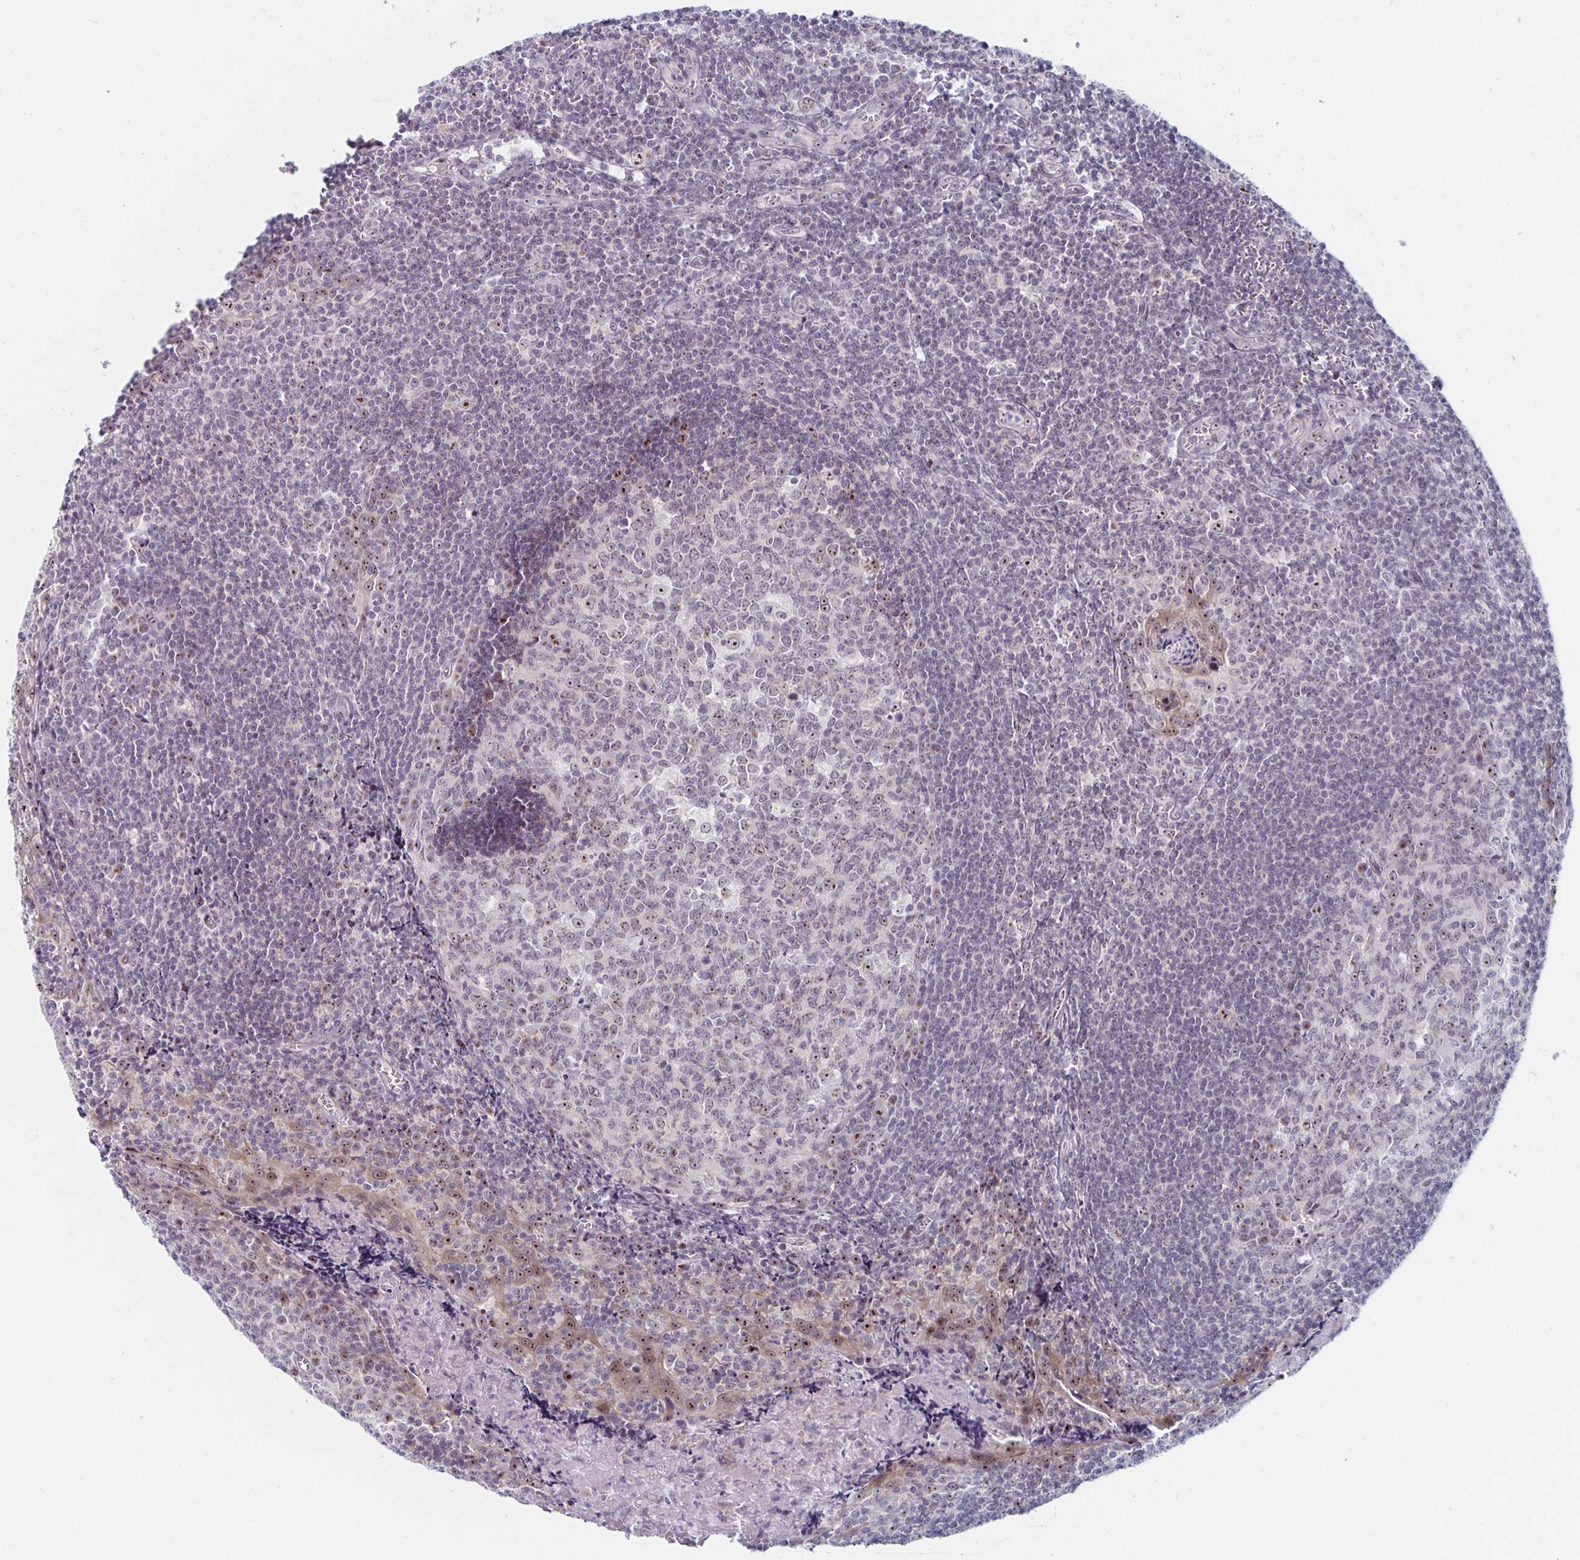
{"staining": {"intensity": "weak", "quantity": "25%-75%", "location": "nuclear"}, "tissue": "tonsil", "cell_type": "Germinal center cells", "image_type": "normal", "snomed": [{"axis": "morphology", "description": "Normal tissue, NOS"}, {"axis": "morphology", "description": "Inflammation, NOS"}, {"axis": "topography", "description": "Tonsil"}], "caption": "Brown immunohistochemical staining in normal human tonsil displays weak nuclear staining in about 25%-75% of germinal center cells.", "gene": "NUP85", "patient": {"sex": "female", "age": 31}}